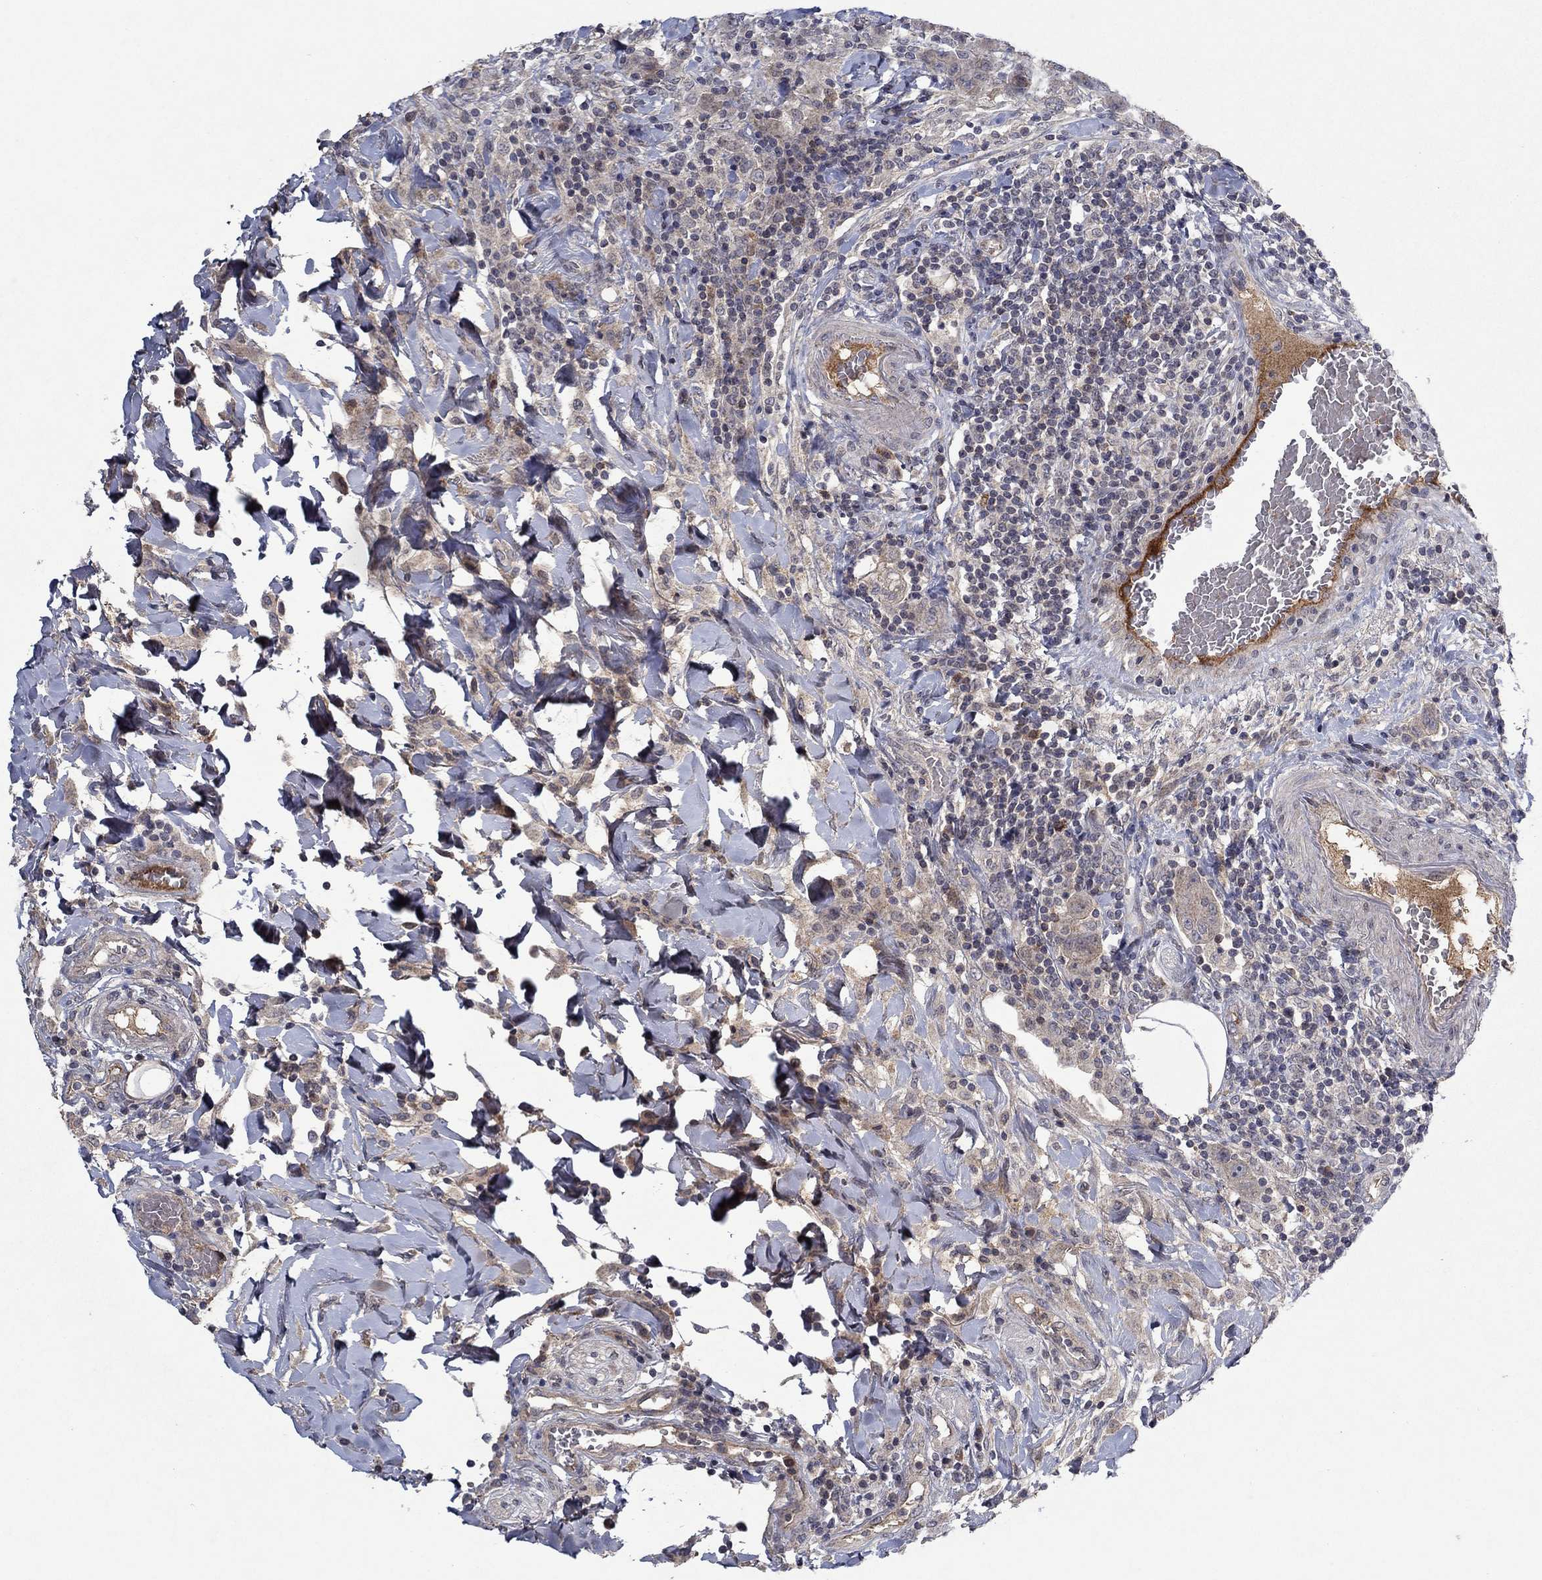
{"staining": {"intensity": "weak", "quantity": ">75%", "location": "cytoplasmic/membranous"}, "tissue": "colorectal cancer", "cell_type": "Tumor cells", "image_type": "cancer", "snomed": [{"axis": "morphology", "description": "Adenocarcinoma, NOS"}, {"axis": "topography", "description": "Colon"}], "caption": "High-power microscopy captured an IHC histopathology image of colorectal cancer, revealing weak cytoplasmic/membranous positivity in approximately >75% of tumor cells.", "gene": "IL4", "patient": {"sex": "female", "age": 69}}